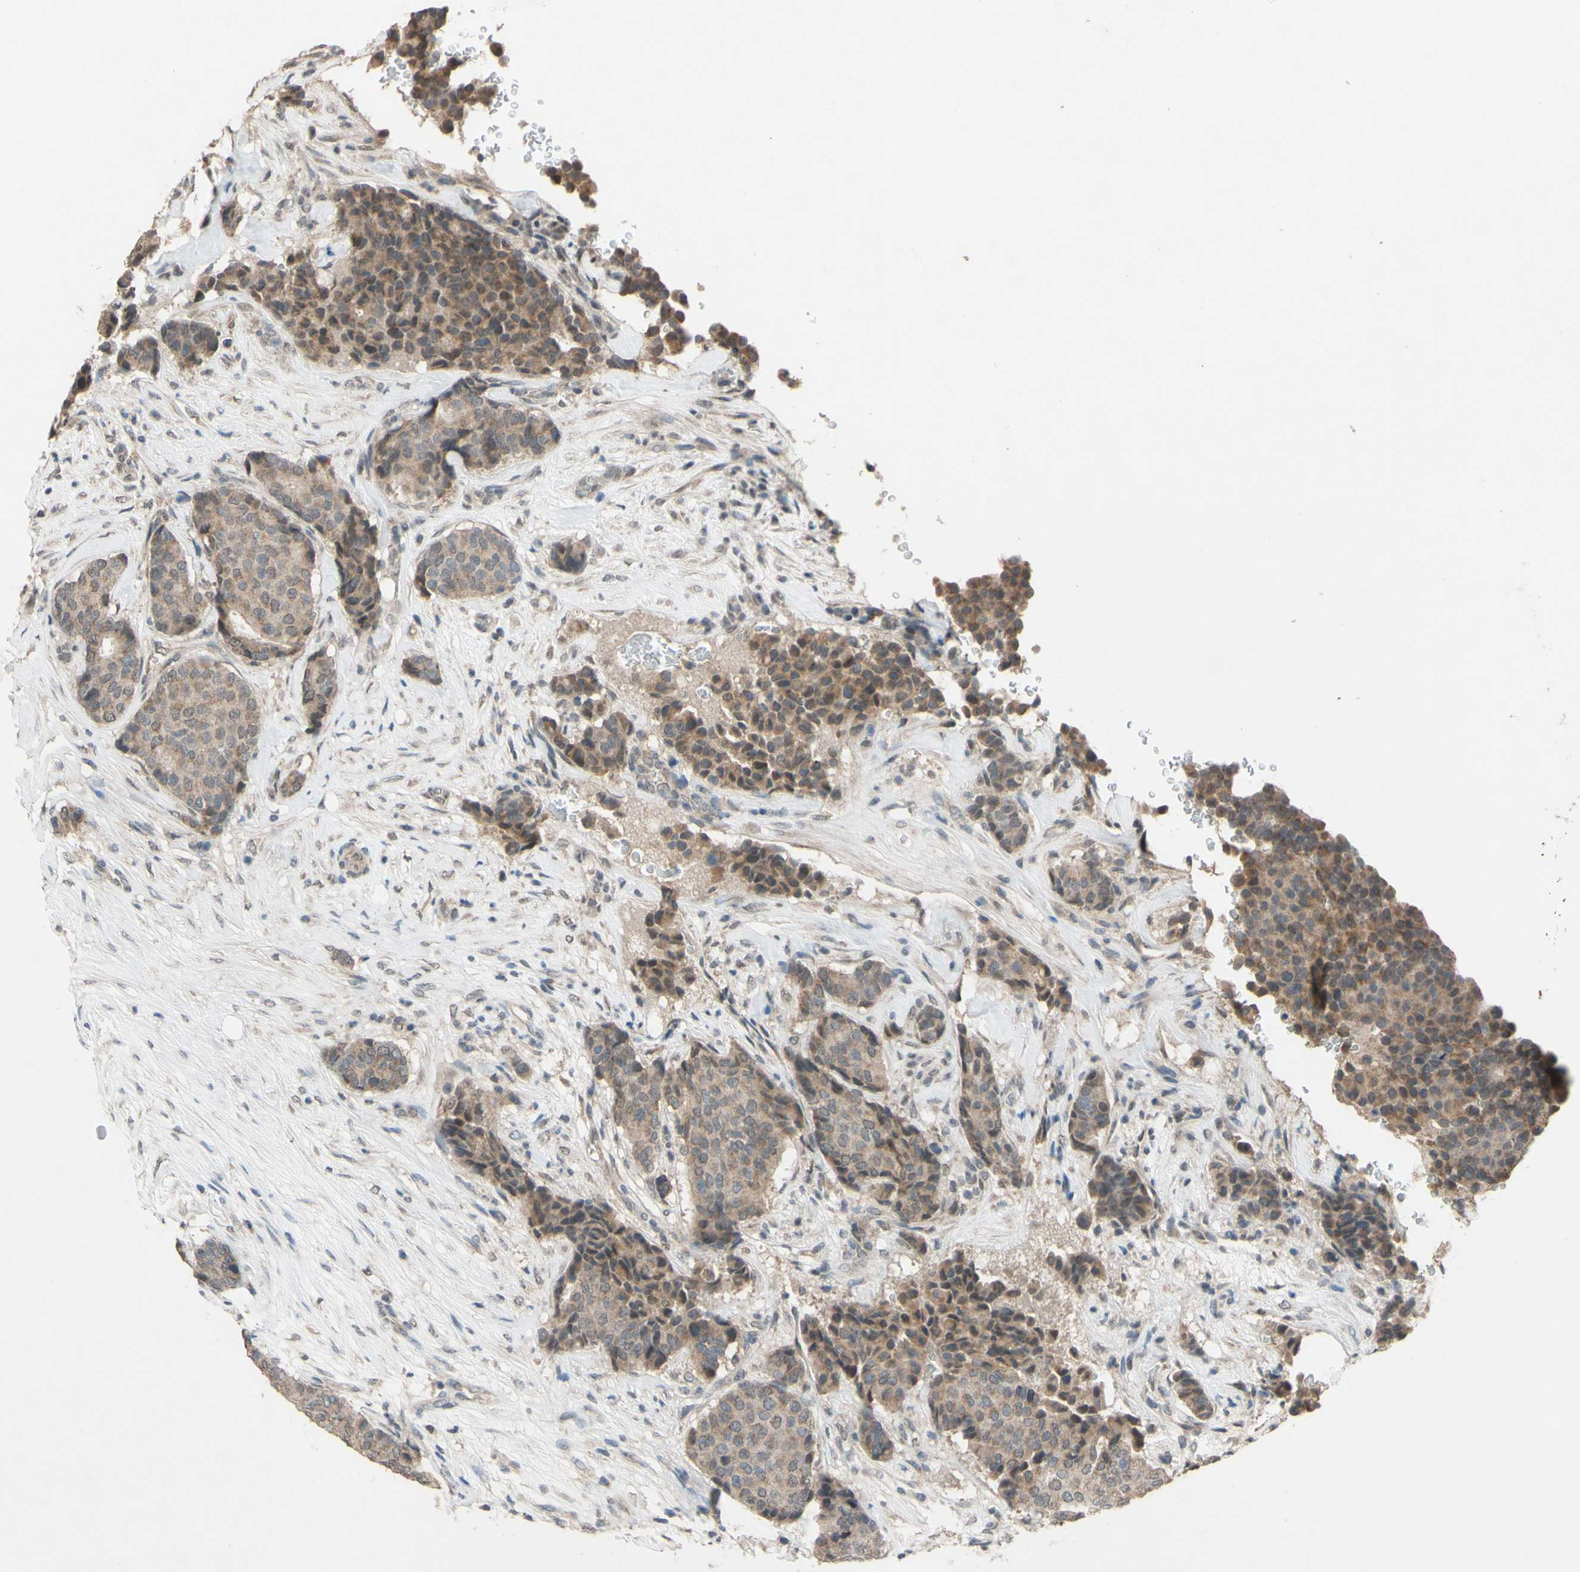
{"staining": {"intensity": "moderate", "quantity": ">75%", "location": "cytoplasmic/membranous"}, "tissue": "breast cancer", "cell_type": "Tumor cells", "image_type": "cancer", "snomed": [{"axis": "morphology", "description": "Duct carcinoma"}, {"axis": "topography", "description": "Breast"}], "caption": "Immunohistochemistry (IHC) (DAB) staining of human breast cancer (infiltrating ductal carcinoma) shows moderate cytoplasmic/membranous protein positivity in approximately >75% of tumor cells.", "gene": "CDCP1", "patient": {"sex": "female", "age": 75}}